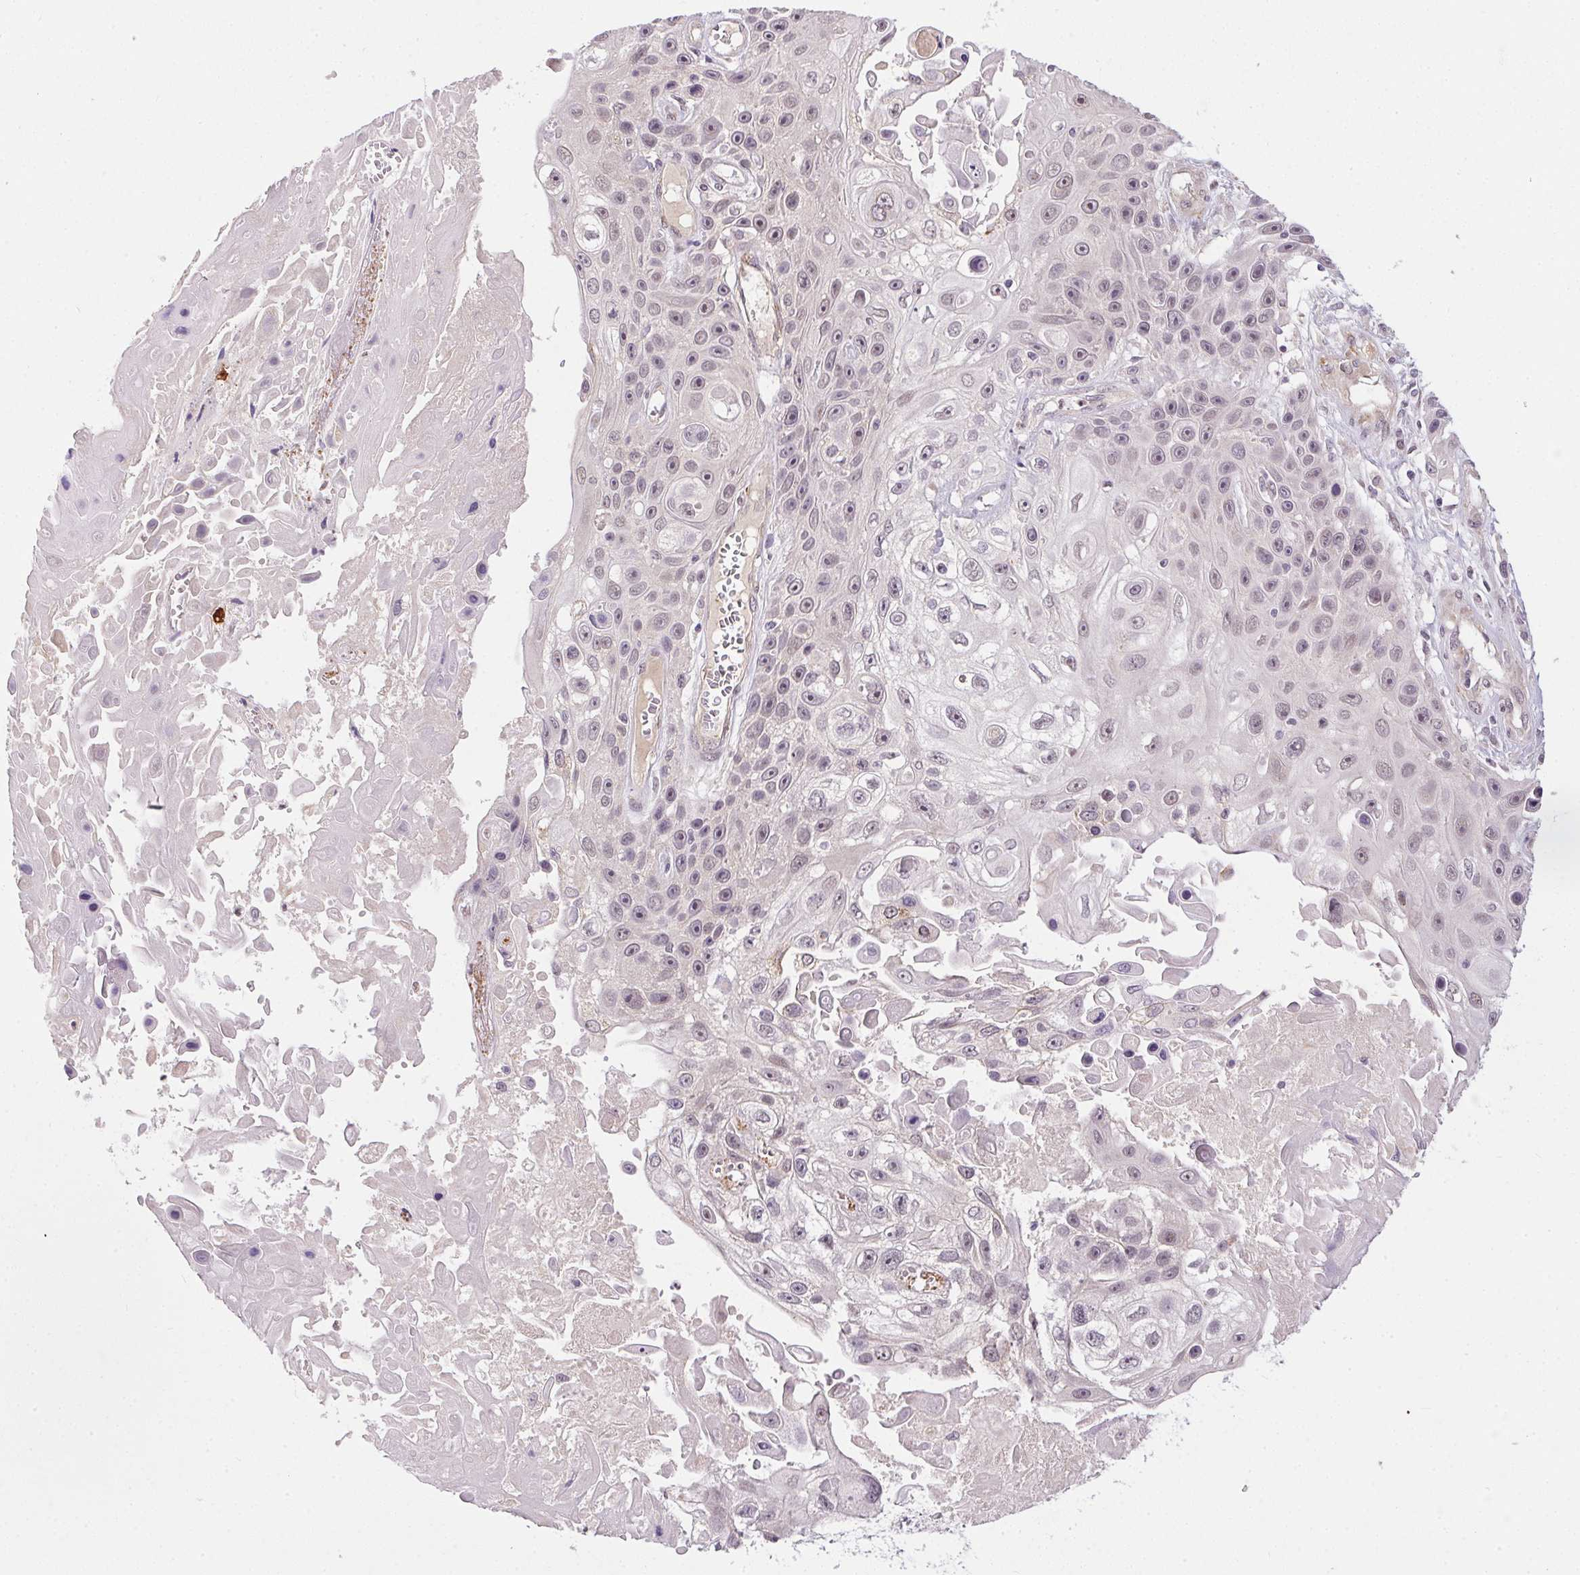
{"staining": {"intensity": "negative", "quantity": "none", "location": "none"}, "tissue": "skin cancer", "cell_type": "Tumor cells", "image_type": "cancer", "snomed": [{"axis": "morphology", "description": "Squamous cell carcinoma, NOS"}, {"axis": "topography", "description": "Skin"}], "caption": "Protein analysis of skin cancer reveals no significant positivity in tumor cells.", "gene": "CFAP92", "patient": {"sex": "male", "age": 82}}